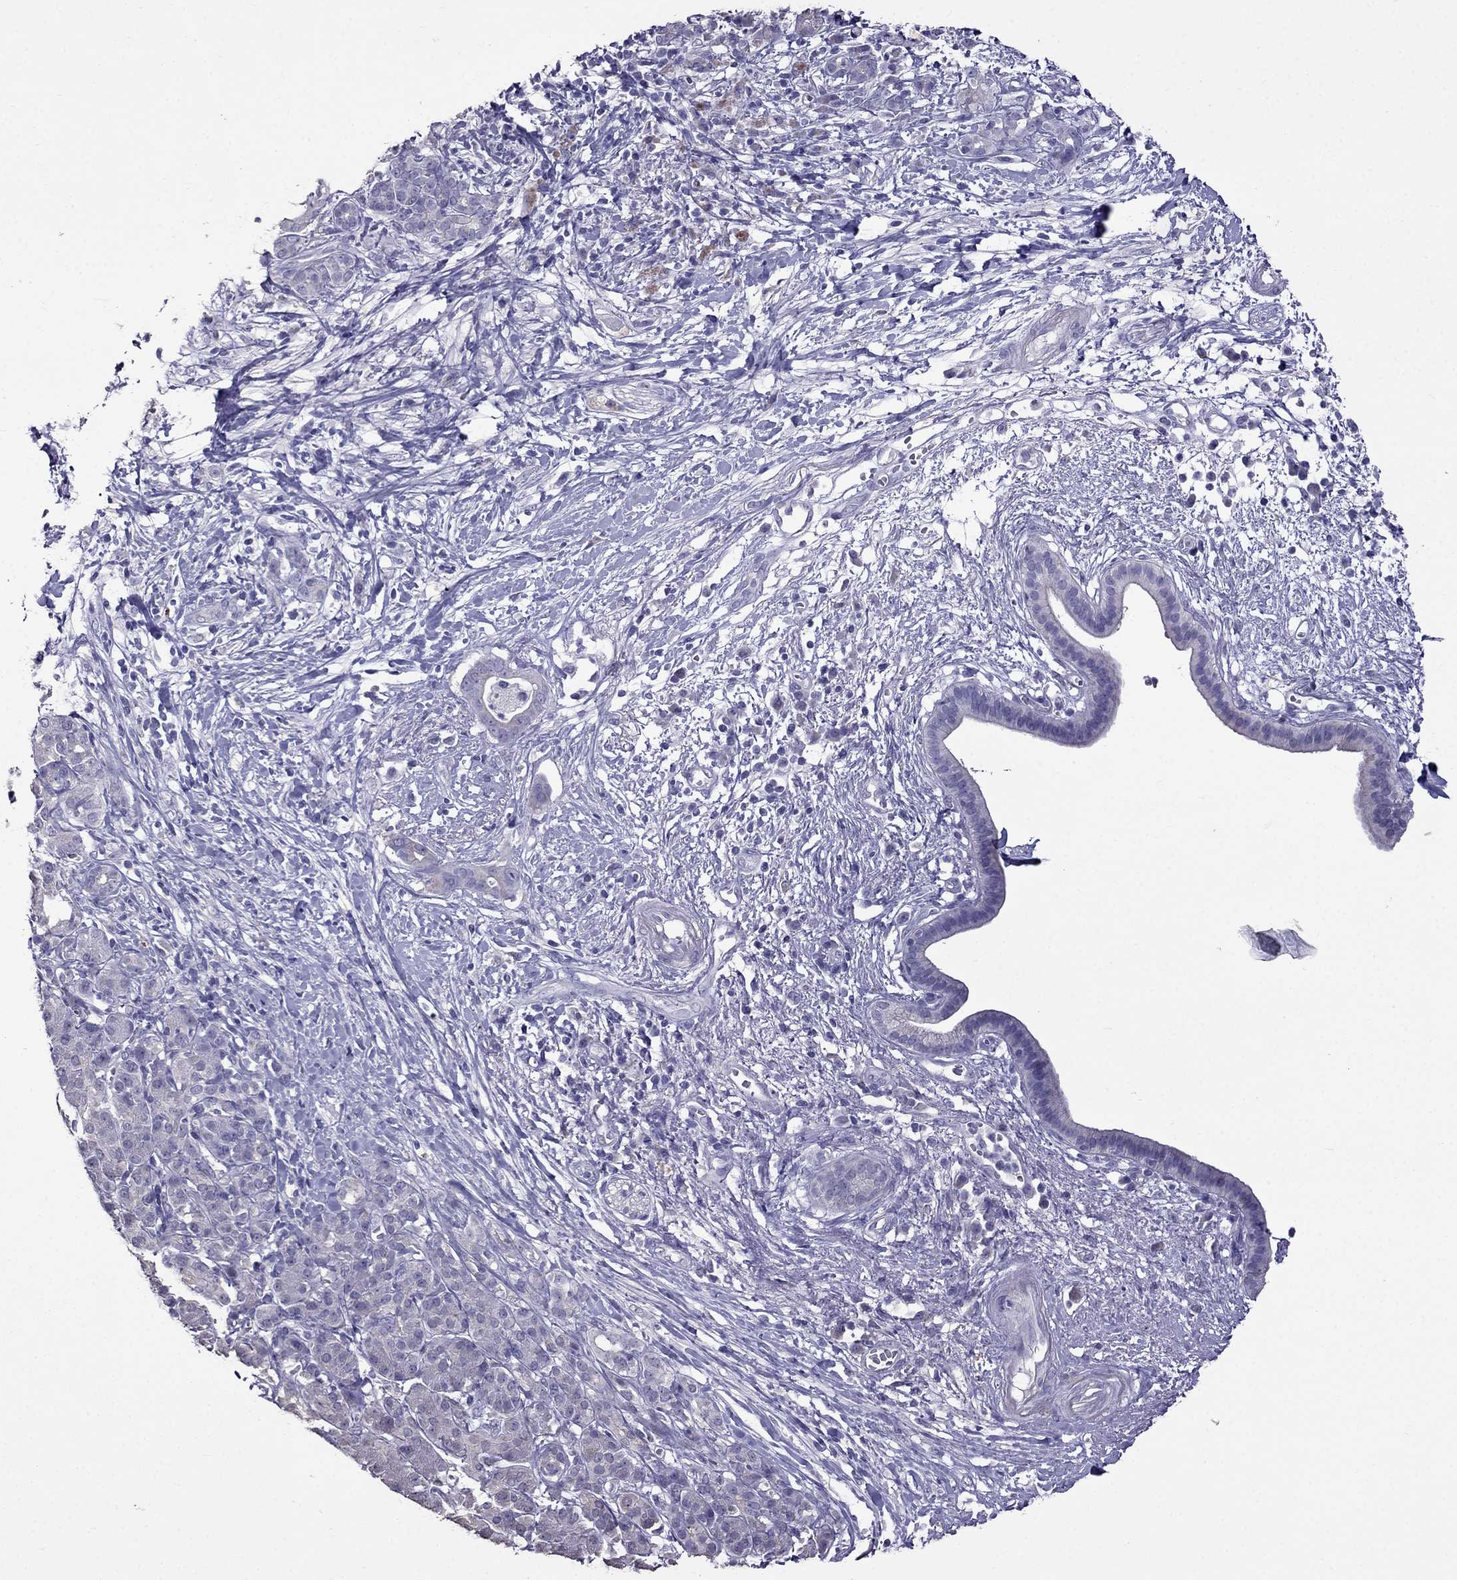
{"staining": {"intensity": "negative", "quantity": "none", "location": "none"}, "tissue": "pancreatic cancer", "cell_type": "Tumor cells", "image_type": "cancer", "snomed": [{"axis": "morphology", "description": "Adenocarcinoma, NOS"}, {"axis": "topography", "description": "Pancreas"}], "caption": "A high-resolution photomicrograph shows immunohistochemistry (IHC) staining of pancreatic cancer, which displays no significant staining in tumor cells.", "gene": "AK5", "patient": {"sex": "male", "age": 61}}